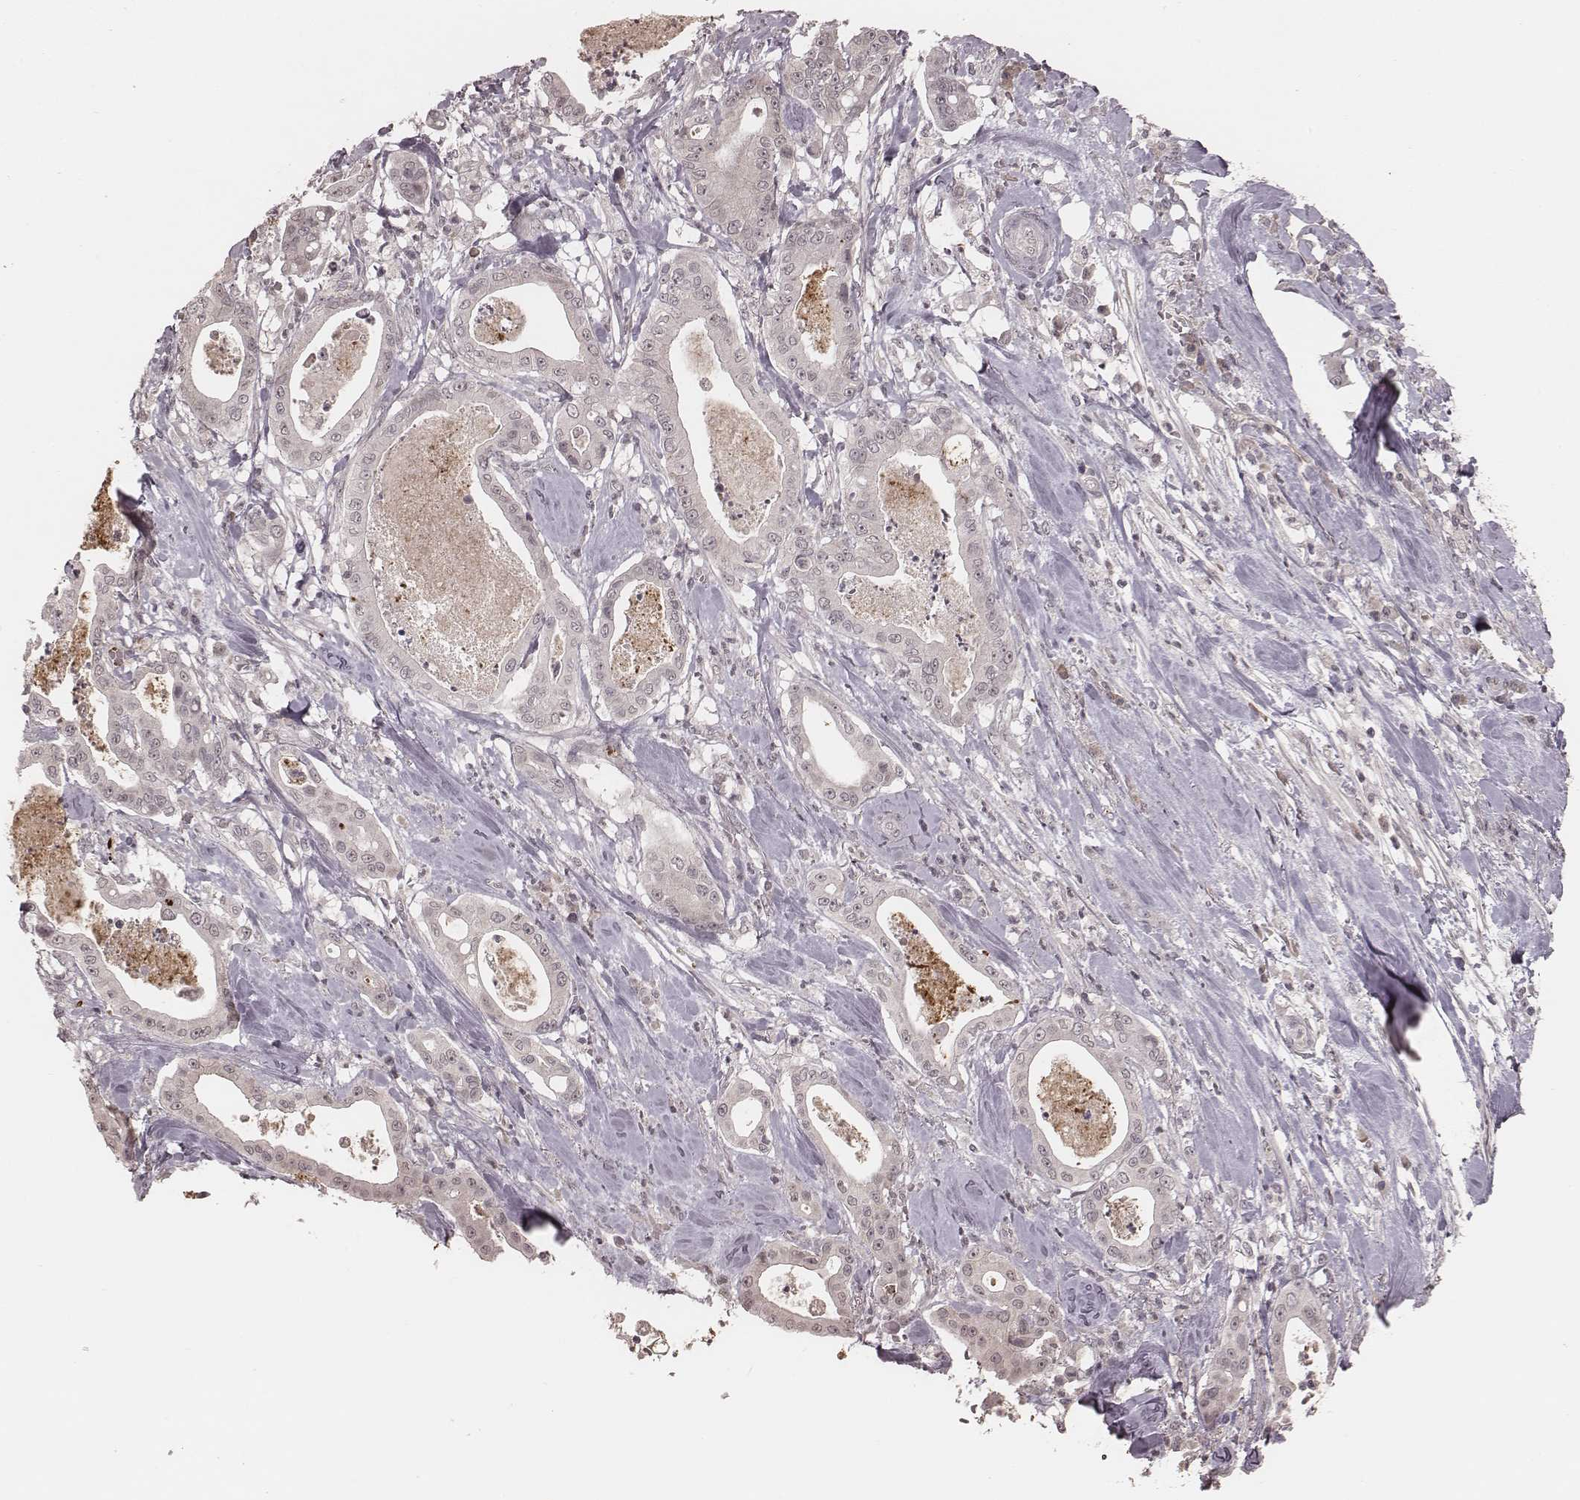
{"staining": {"intensity": "negative", "quantity": "none", "location": "none"}, "tissue": "pancreatic cancer", "cell_type": "Tumor cells", "image_type": "cancer", "snomed": [{"axis": "morphology", "description": "Adenocarcinoma, NOS"}, {"axis": "topography", "description": "Pancreas"}], "caption": "Immunohistochemical staining of human pancreatic cancer shows no significant positivity in tumor cells.", "gene": "IL5", "patient": {"sex": "male", "age": 71}}